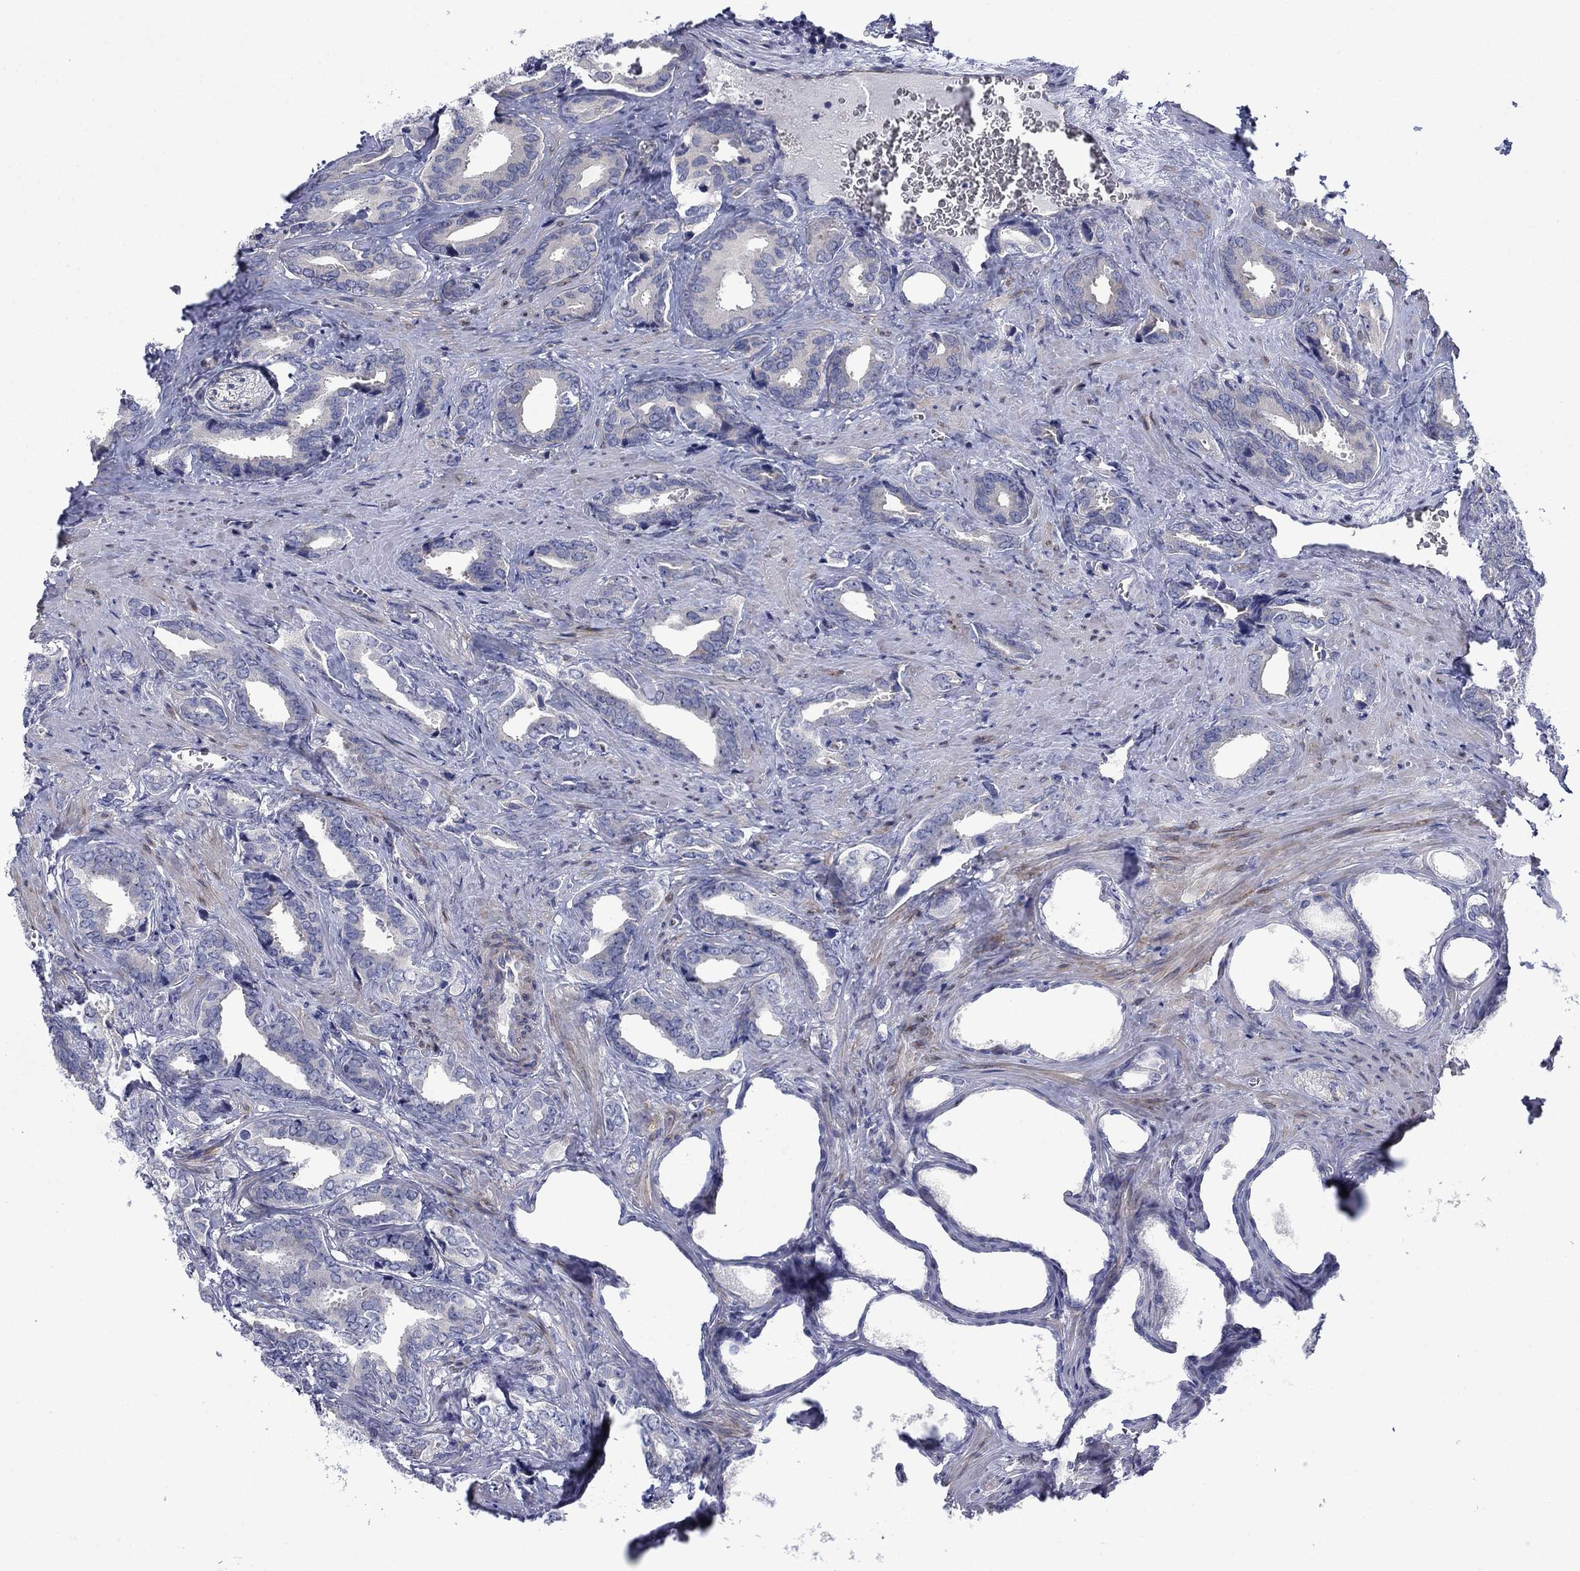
{"staining": {"intensity": "negative", "quantity": "none", "location": "none"}, "tissue": "prostate cancer", "cell_type": "Tumor cells", "image_type": "cancer", "snomed": [{"axis": "morphology", "description": "Adenocarcinoma, NOS"}, {"axis": "topography", "description": "Prostate"}], "caption": "DAB (3,3'-diaminobenzidine) immunohistochemical staining of prostate cancer (adenocarcinoma) displays no significant positivity in tumor cells.", "gene": "FXR1", "patient": {"sex": "male", "age": 66}}